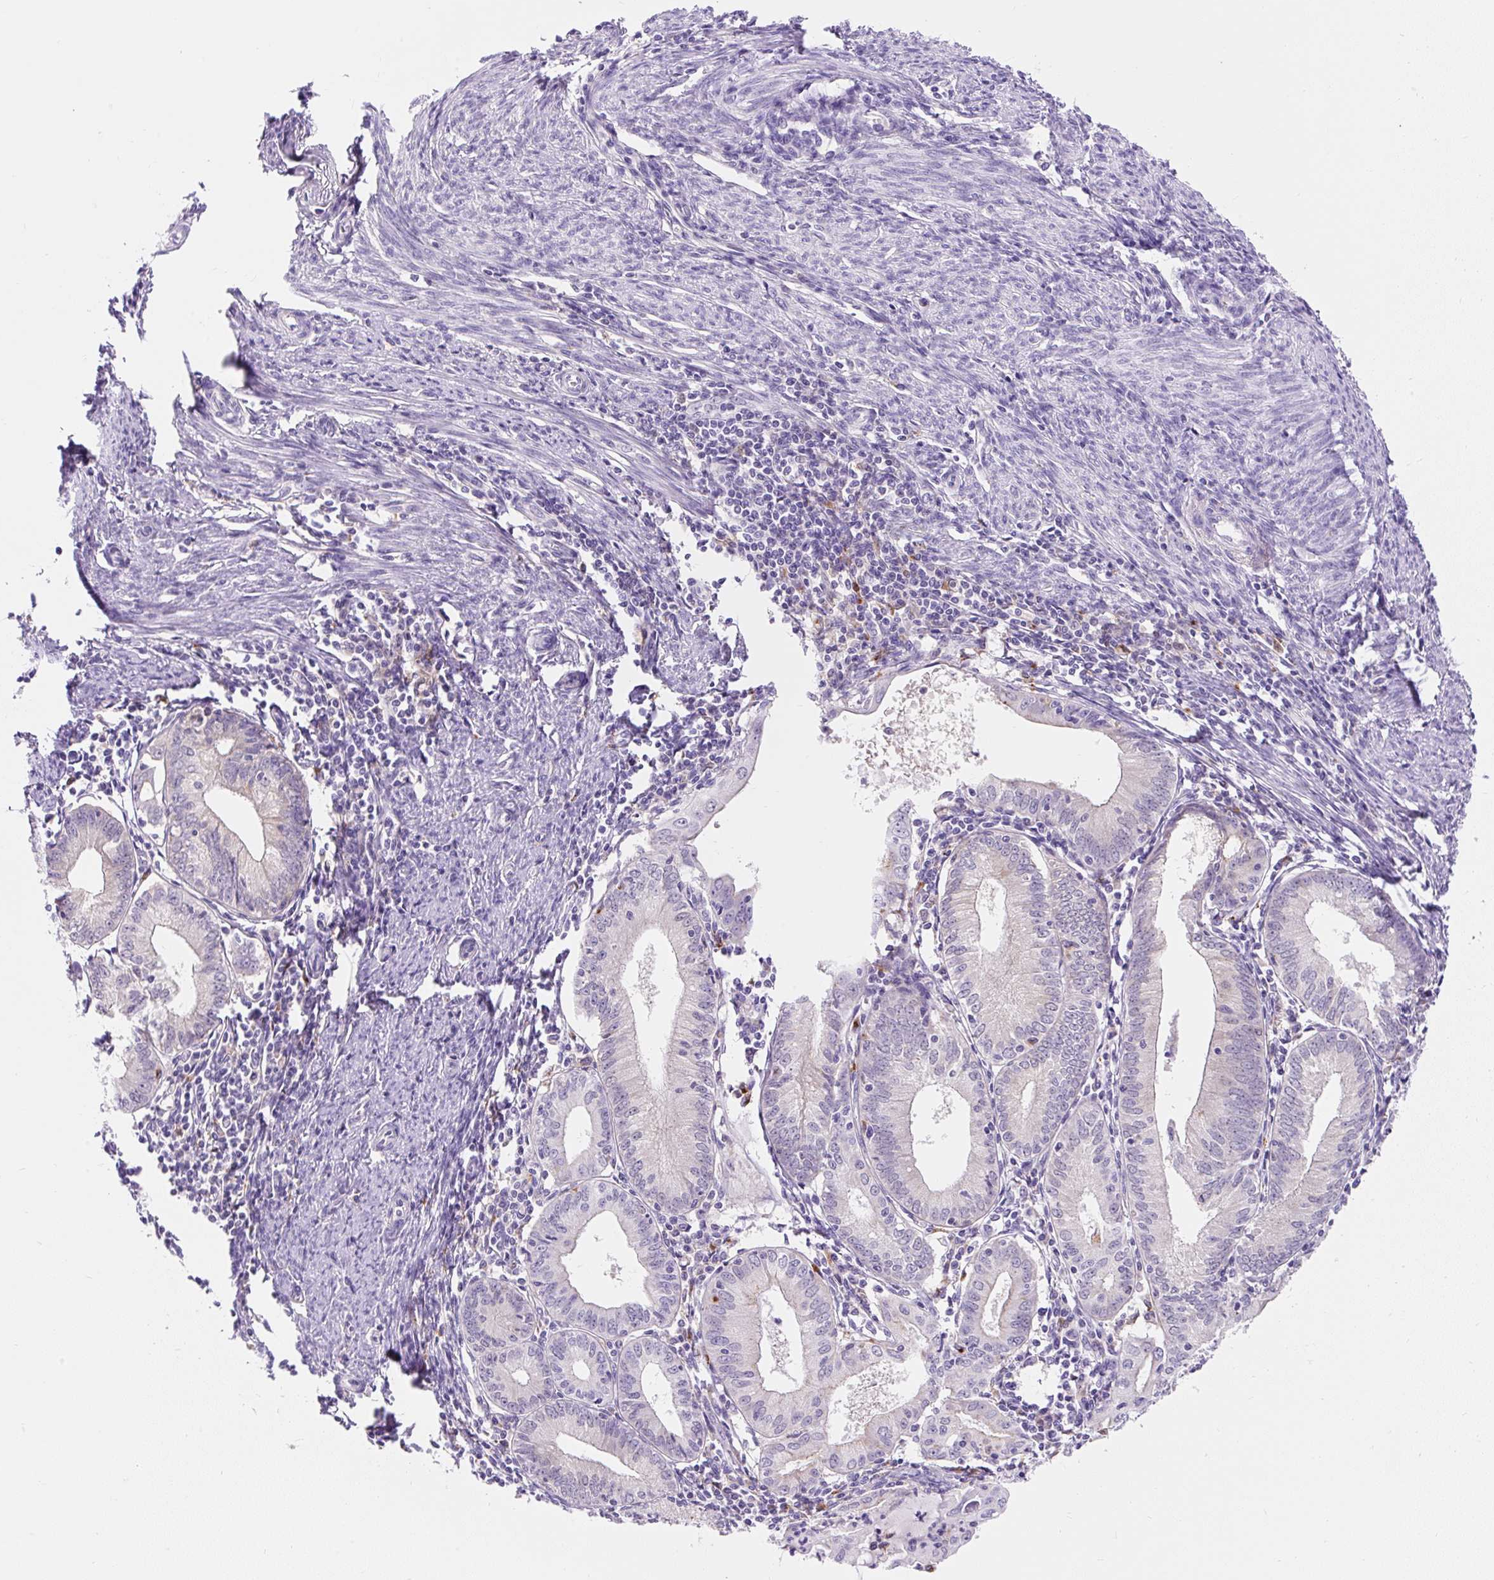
{"staining": {"intensity": "negative", "quantity": "none", "location": "none"}, "tissue": "endometrial cancer", "cell_type": "Tumor cells", "image_type": "cancer", "snomed": [{"axis": "morphology", "description": "Adenocarcinoma, NOS"}, {"axis": "topography", "description": "Endometrium"}], "caption": "DAB (3,3'-diaminobenzidine) immunohistochemical staining of endometrial cancer displays no significant staining in tumor cells.", "gene": "TMEM150C", "patient": {"sex": "female", "age": 60}}